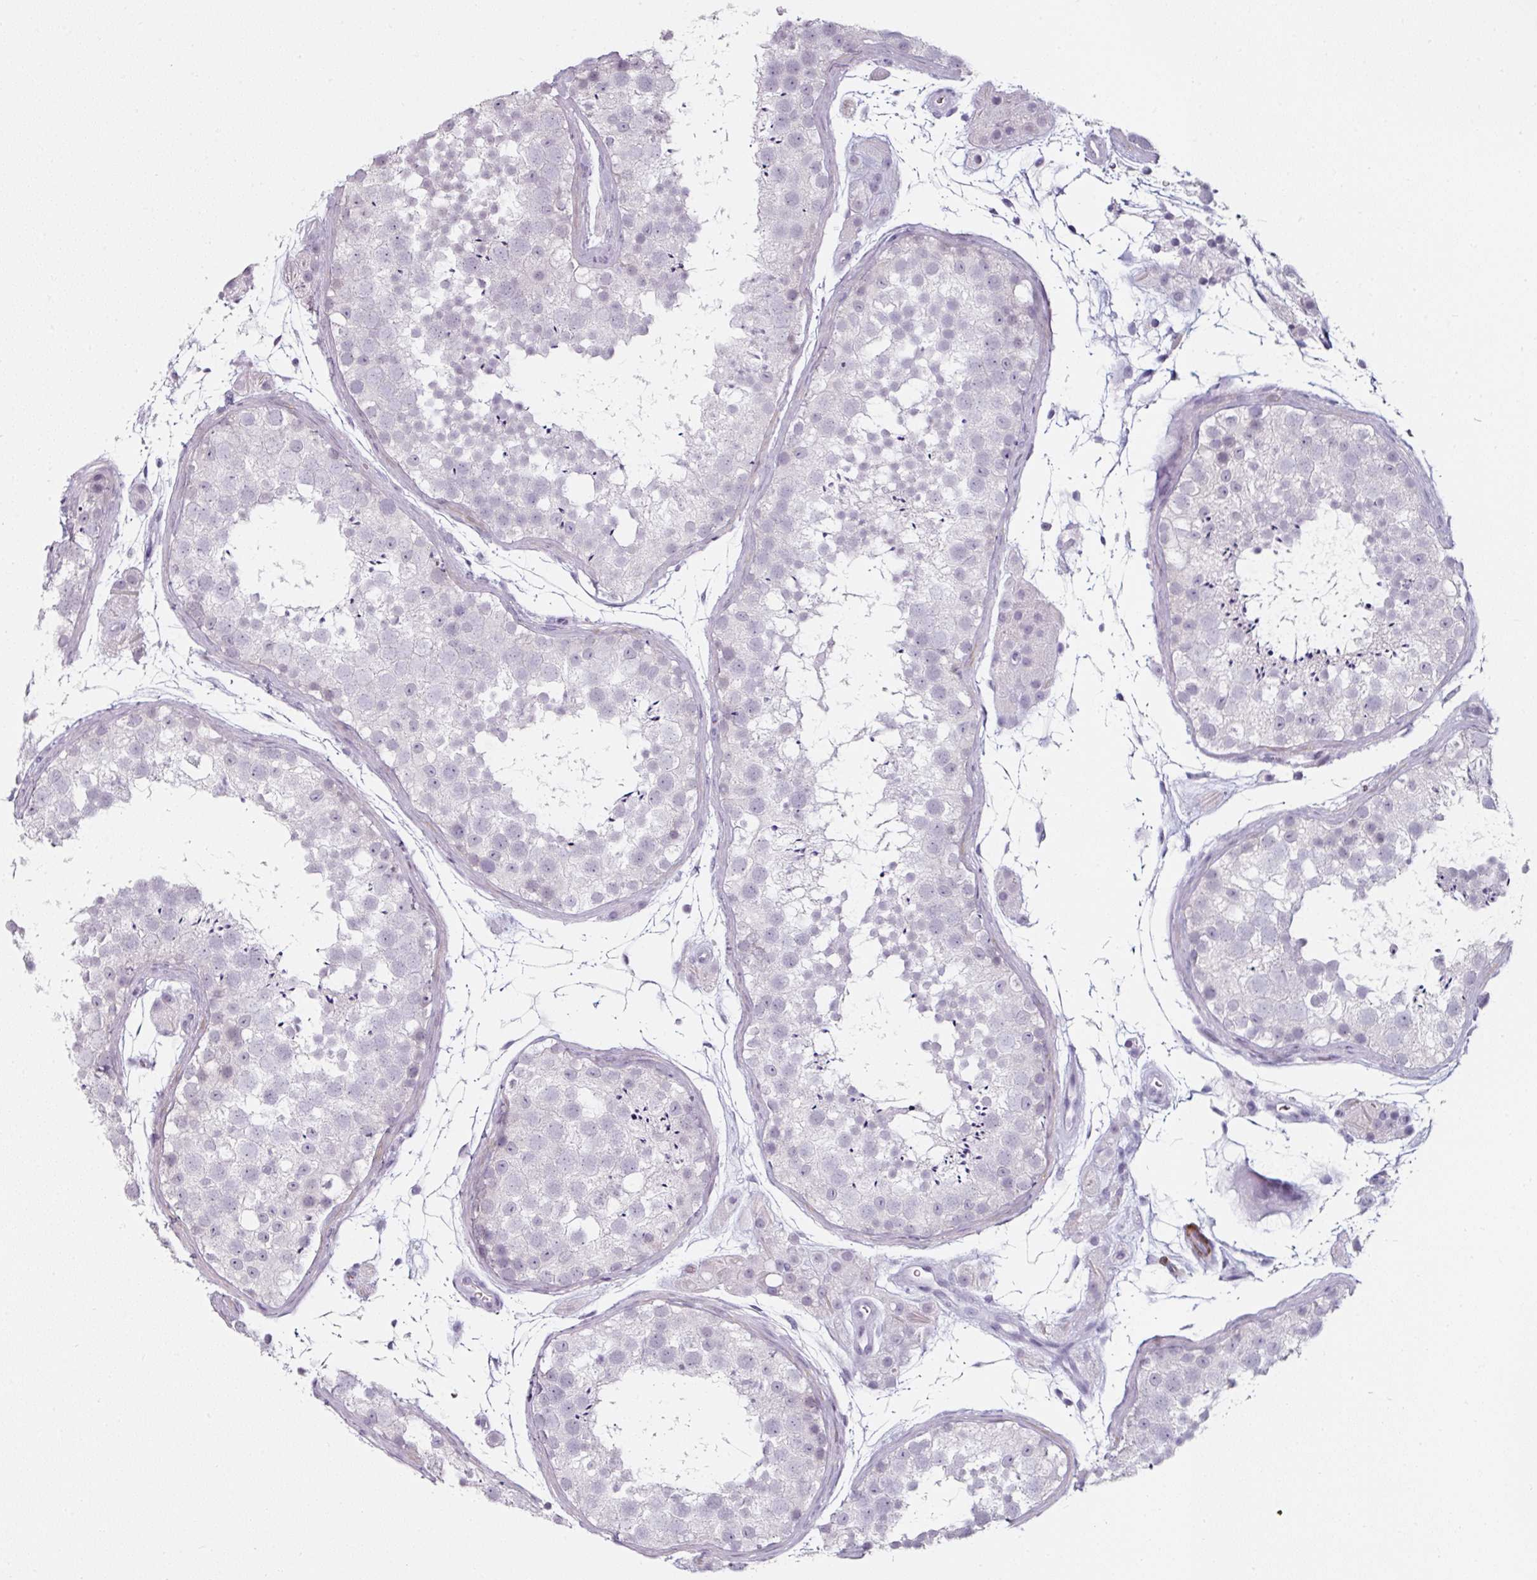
{"staining": {"intensity": "negative", "quantity": "none", "location": "none"}, "tissue": "testis", "cell_type": "Cells in seminiferous ducts", "image_type": "normal", "snomed": [{"axis": "morphology", "description": "Normal tissue, NOS"}, {"axis": "topography", "description": "Testis"}], "caption": "Micrograph shows no protein positivity in cells in seminiferous ducts of normal testis. Nuclei are stained in blue.", "gene": "CAP2", "patient": {"sex": "male", "age": 41}}